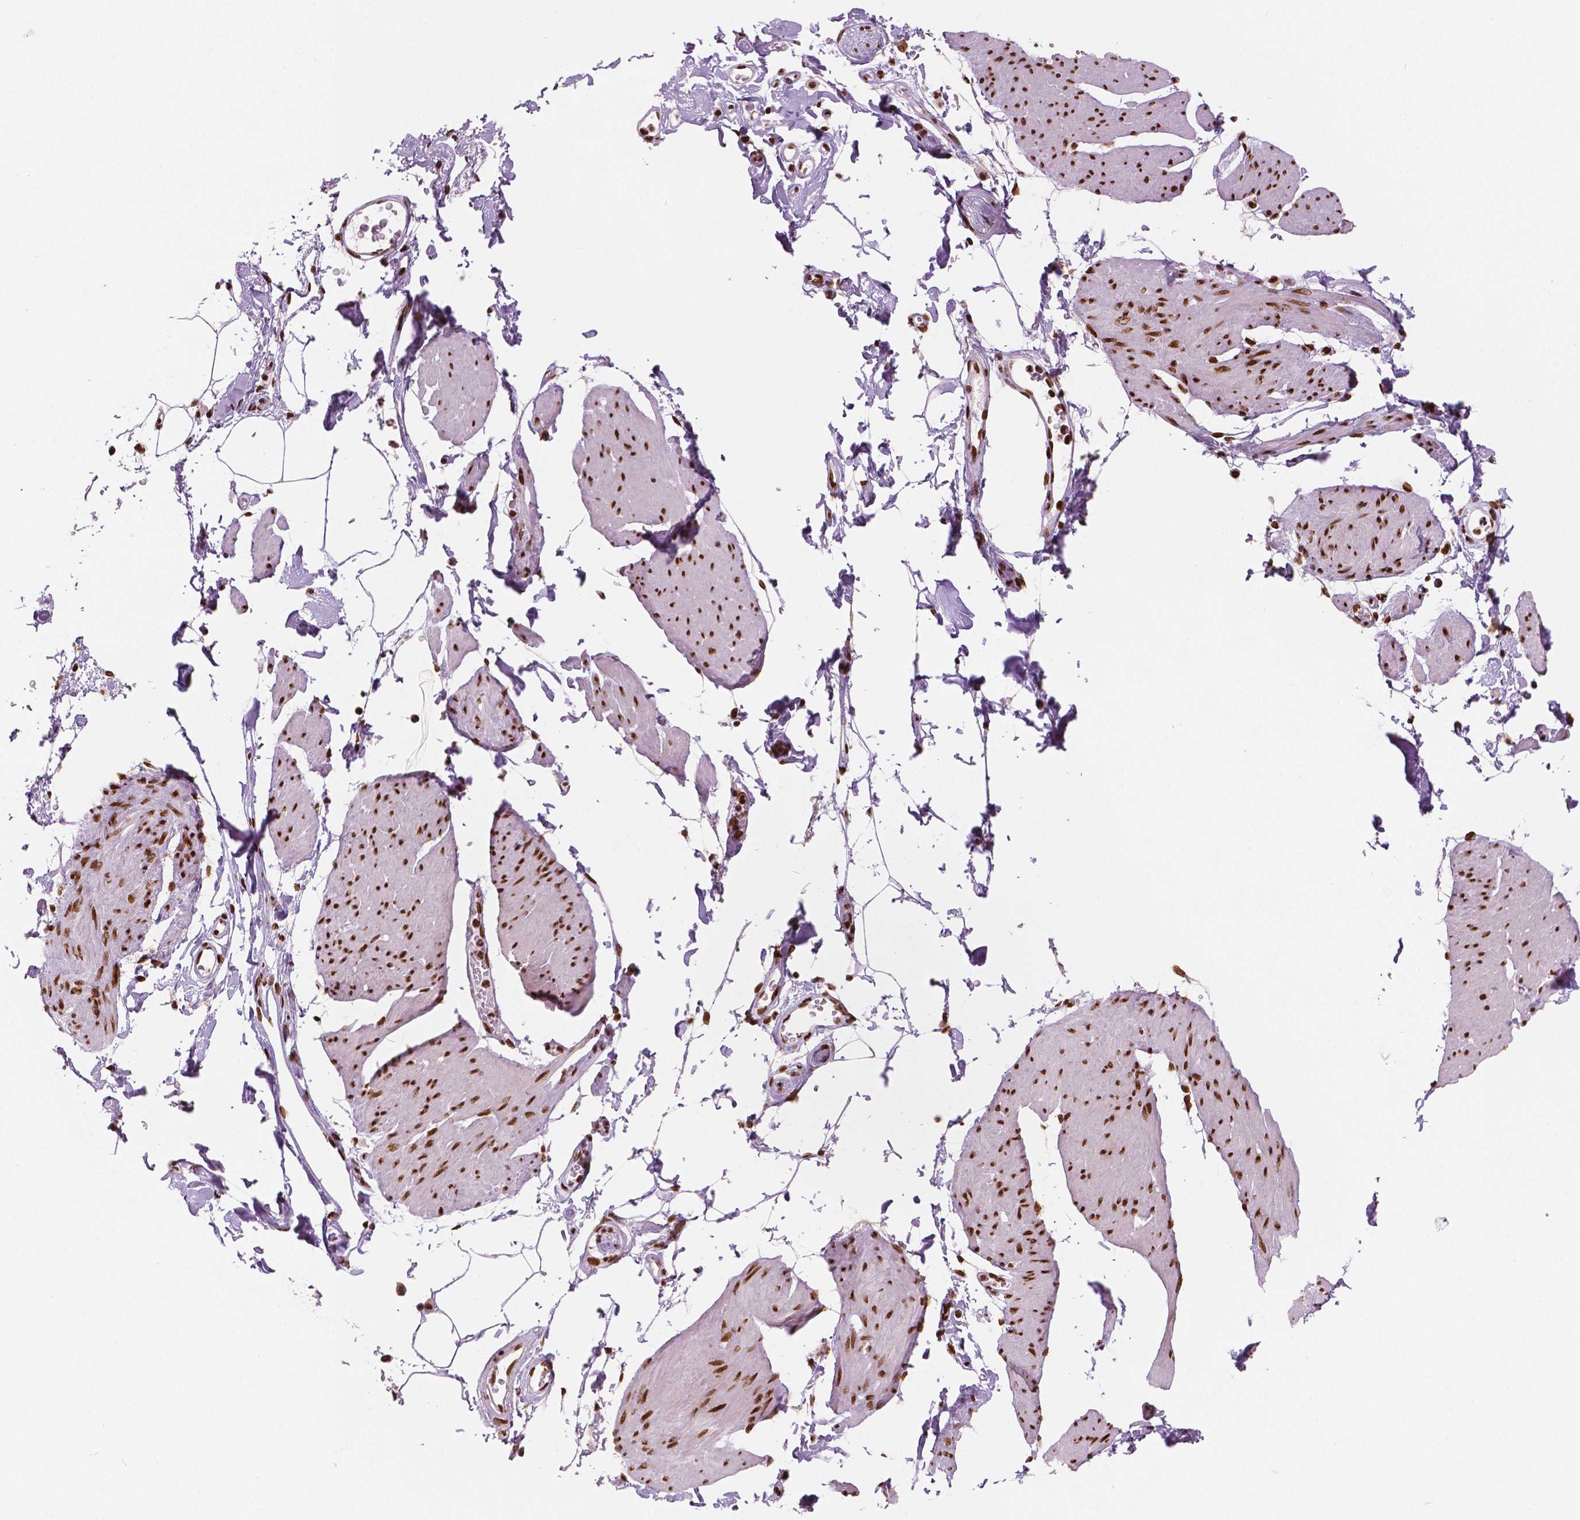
{"staining": {"intensity": "strong", "quantity": ">75%", "location": "nuclear"}, "tissue": "smooth muscle", "cell_type": "Smooth muscle cells", "image_type": "normal", "snomed": [{"axis": "morphology", "description": "Normal tissue, NOS"}, {"axis": "topography", "description": "Adipose tissue"}, {"axis": "topography", "description": "Smooth muscle"}, {"axis": "topography", "description": "Peripheral nerve tissue"}], "caption": "Immunohistochemistry (IHC) (DAB) staining of normal human smooth muscle shows strong nuclear protein expression in approximately >75% of smooth muscle cells.", "gene": "BRD4", "patient": {"sex": "male", "age": 83}}